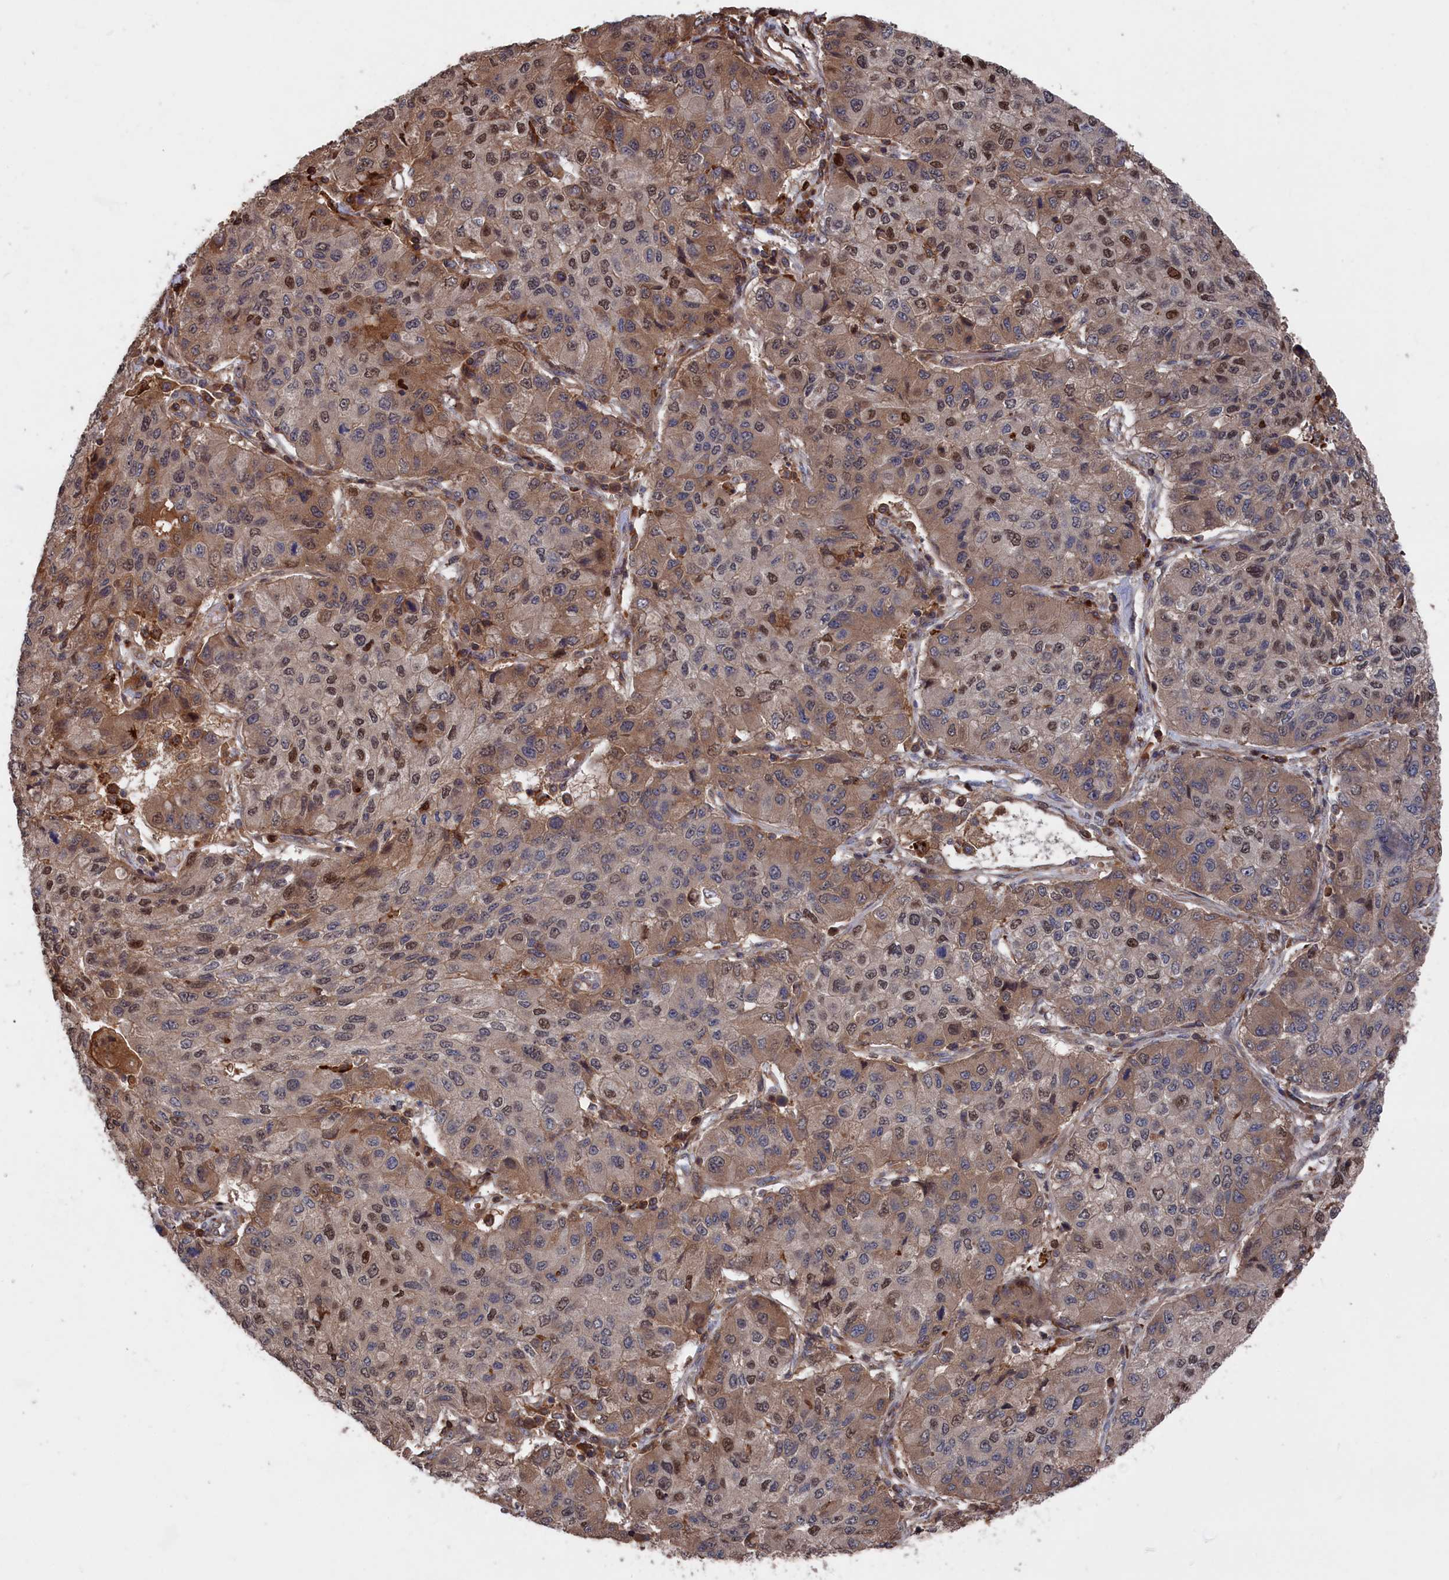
{"staining": {"intensity": "moderate", "quantity": "25%-75%", "location": "cytoplasmic/membranous,nuclear"}, "tissue": "lung cancer", "cell_type": "Tumor cells", "image_type": "cancer", "snomed": [{"axis": "morphology", "description": "Squamous cell carcinoma, NOS"}, {"axis": "topography", "description": "Lung"}], "caption": "There is medium levels of moderate cytoplasmic/membranous and nuclear staining in tumor cells of lung cancer, as demonstrated by immunohistochemical staining (brown color).", "gene": "PLA2G15", "patient": {"sex": "male", "age": 74}}